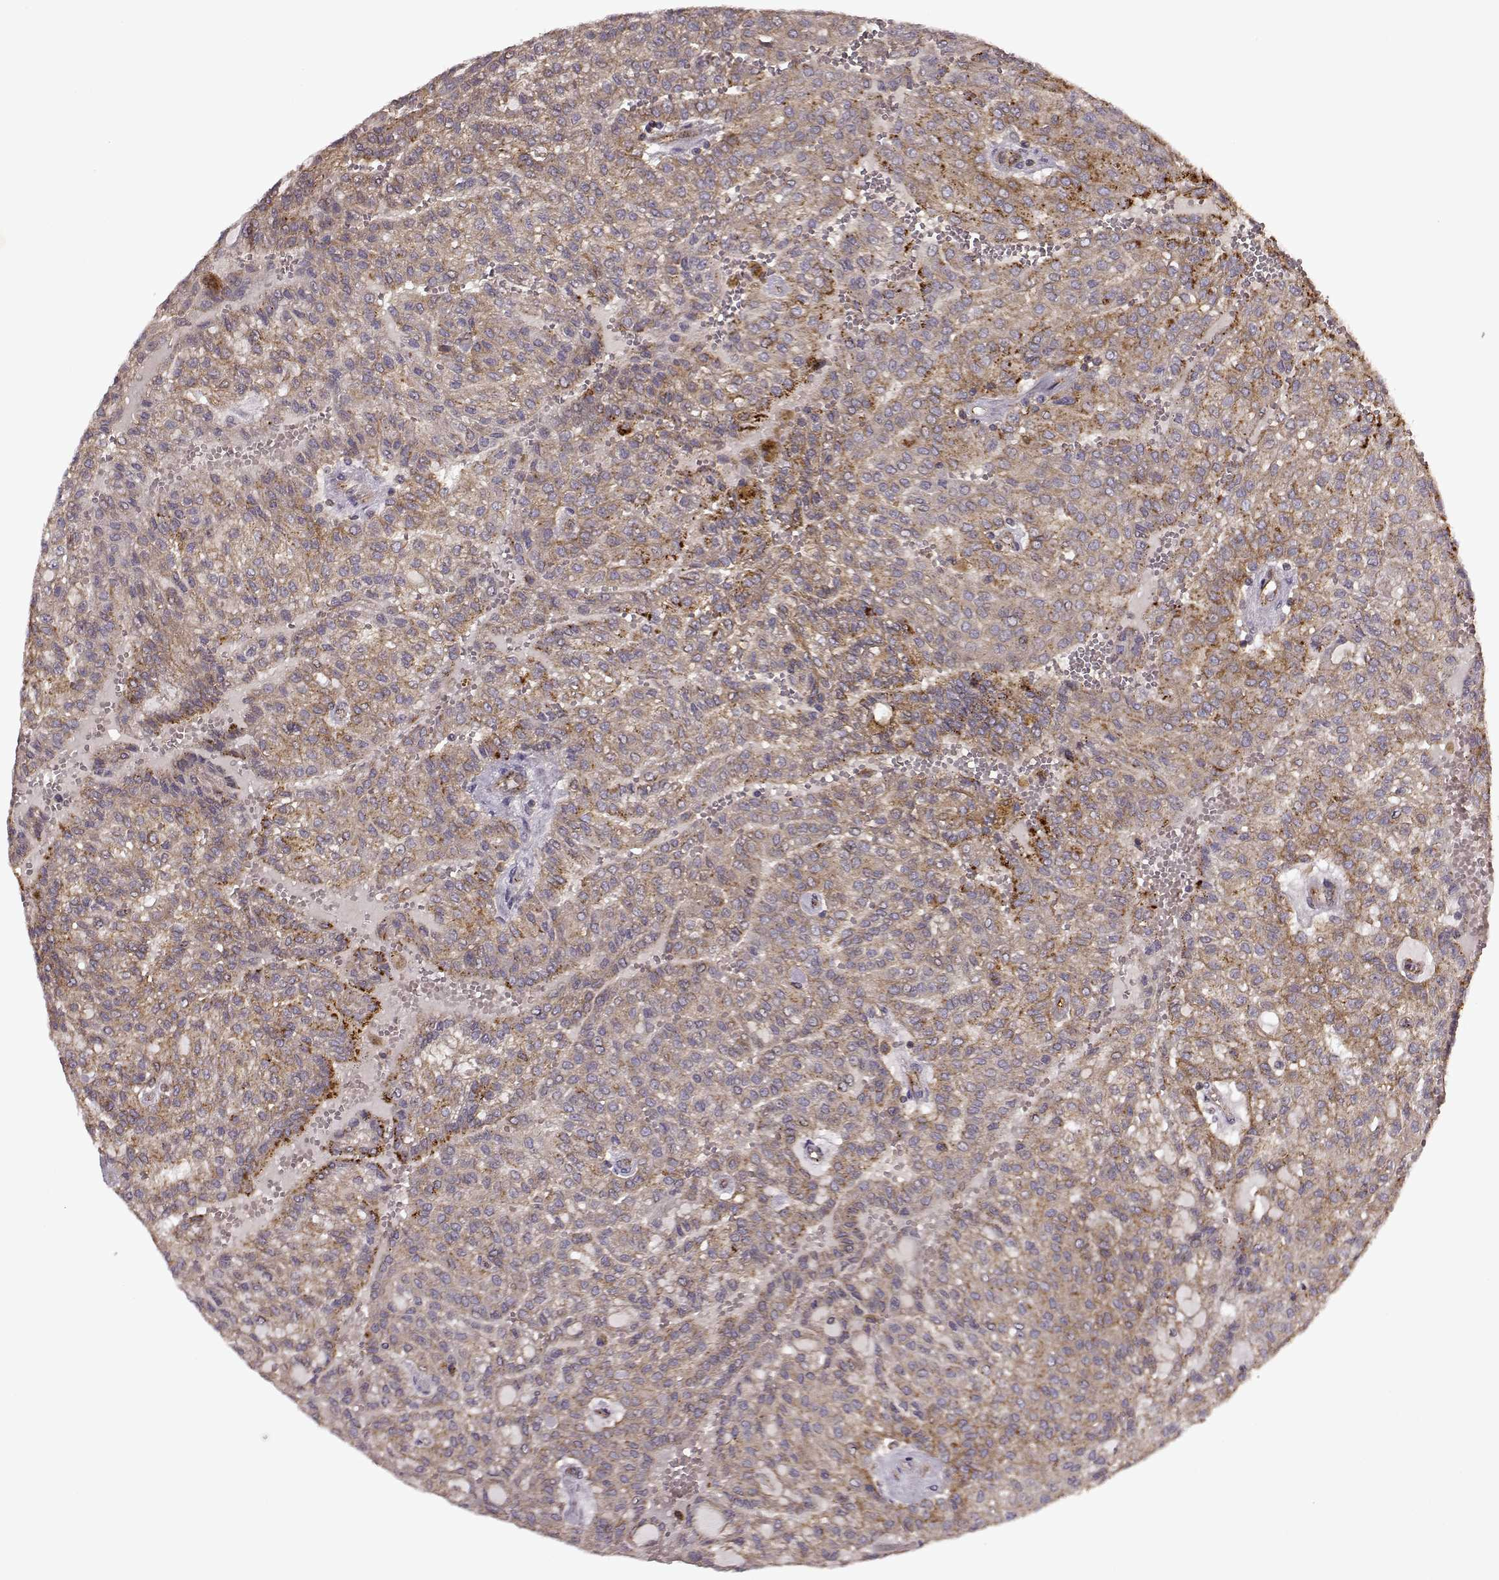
{"staining": {"intensity": "weak", "quantity": ">75%", "location": "cytoplasmic/membranous"}, "tissue": "renal cancer", "cell_type": "Tumor cells", "image_type": "cancer", "snomed": [{"axis": "morphology", "description": "Adenocarcinoma, NOS"}, {"axis": "topography", "description": "Kidney"}], "caption": "A low amount of weak cytoplasmic/membranous expression is seen in approximately >75% of tumor cells in renal adenocarcinoma tissue.", "gene": "IFRD2", "patient": {"sex": "male", "age": 63}}